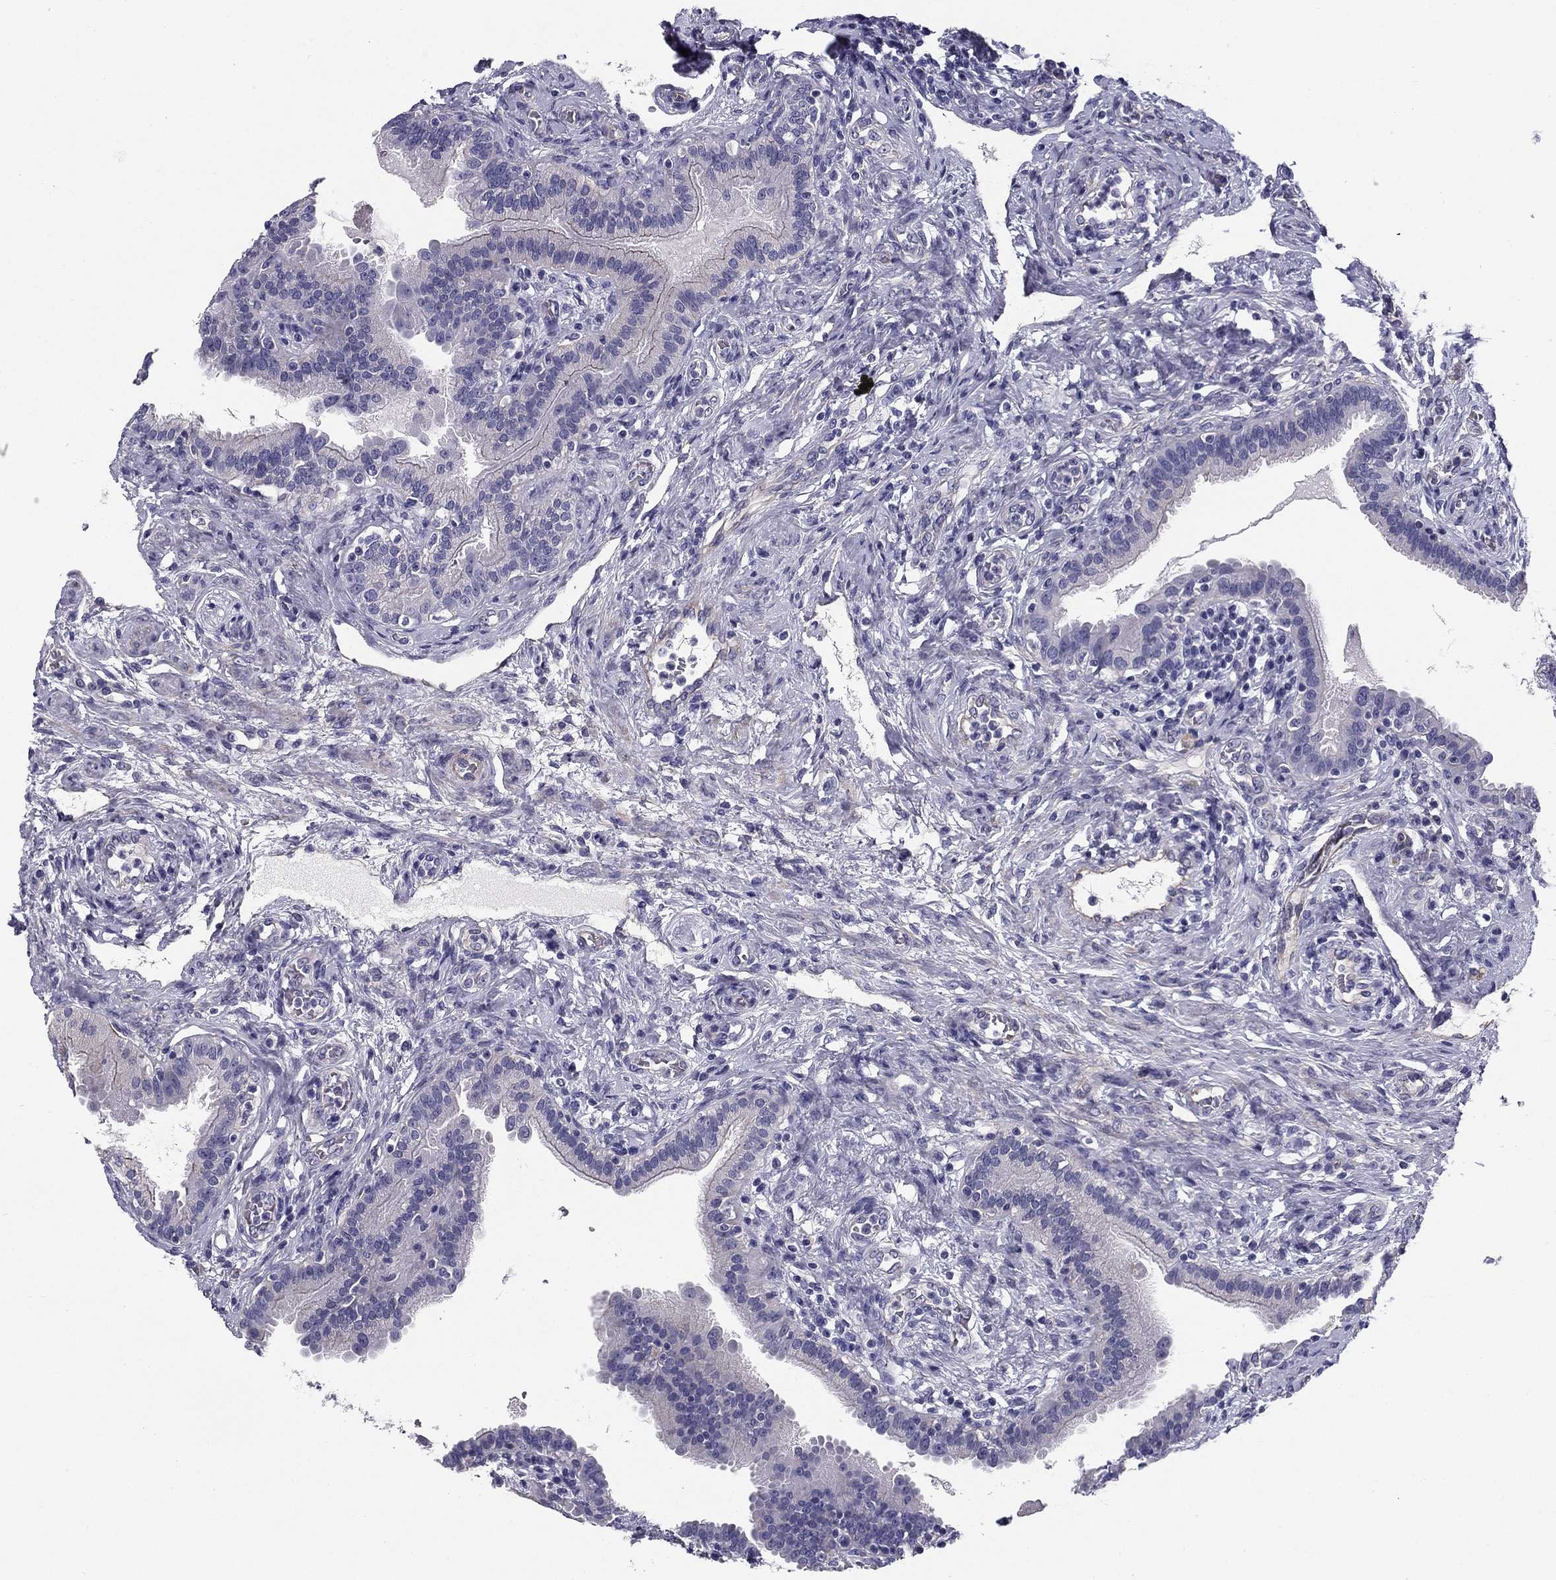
{"staining": {"intensity": "negative", "quantity": "none", "location": "none"}, "tissue": "fallopian tube", "cell_type": "Glandular cells", "image_type": "normal", "snomed": [{"axis": "morphology", "description": "Normal tissue, NOS"}, {"axis": "topography", "description": "Fallopian tube"}, {"axis": "topography", "description": "Ovary"}], "caption": "Immunohistochemistry (IHC) micrograph of normal human fallopian tube stained for a protein (brown), which reveals no positivity in glandular cells. (Brightfield microscopy of DAB immunohistochemistry at high magnification).", "gene": "FLNC", "patient": {"sex": "female", "age": 41}}